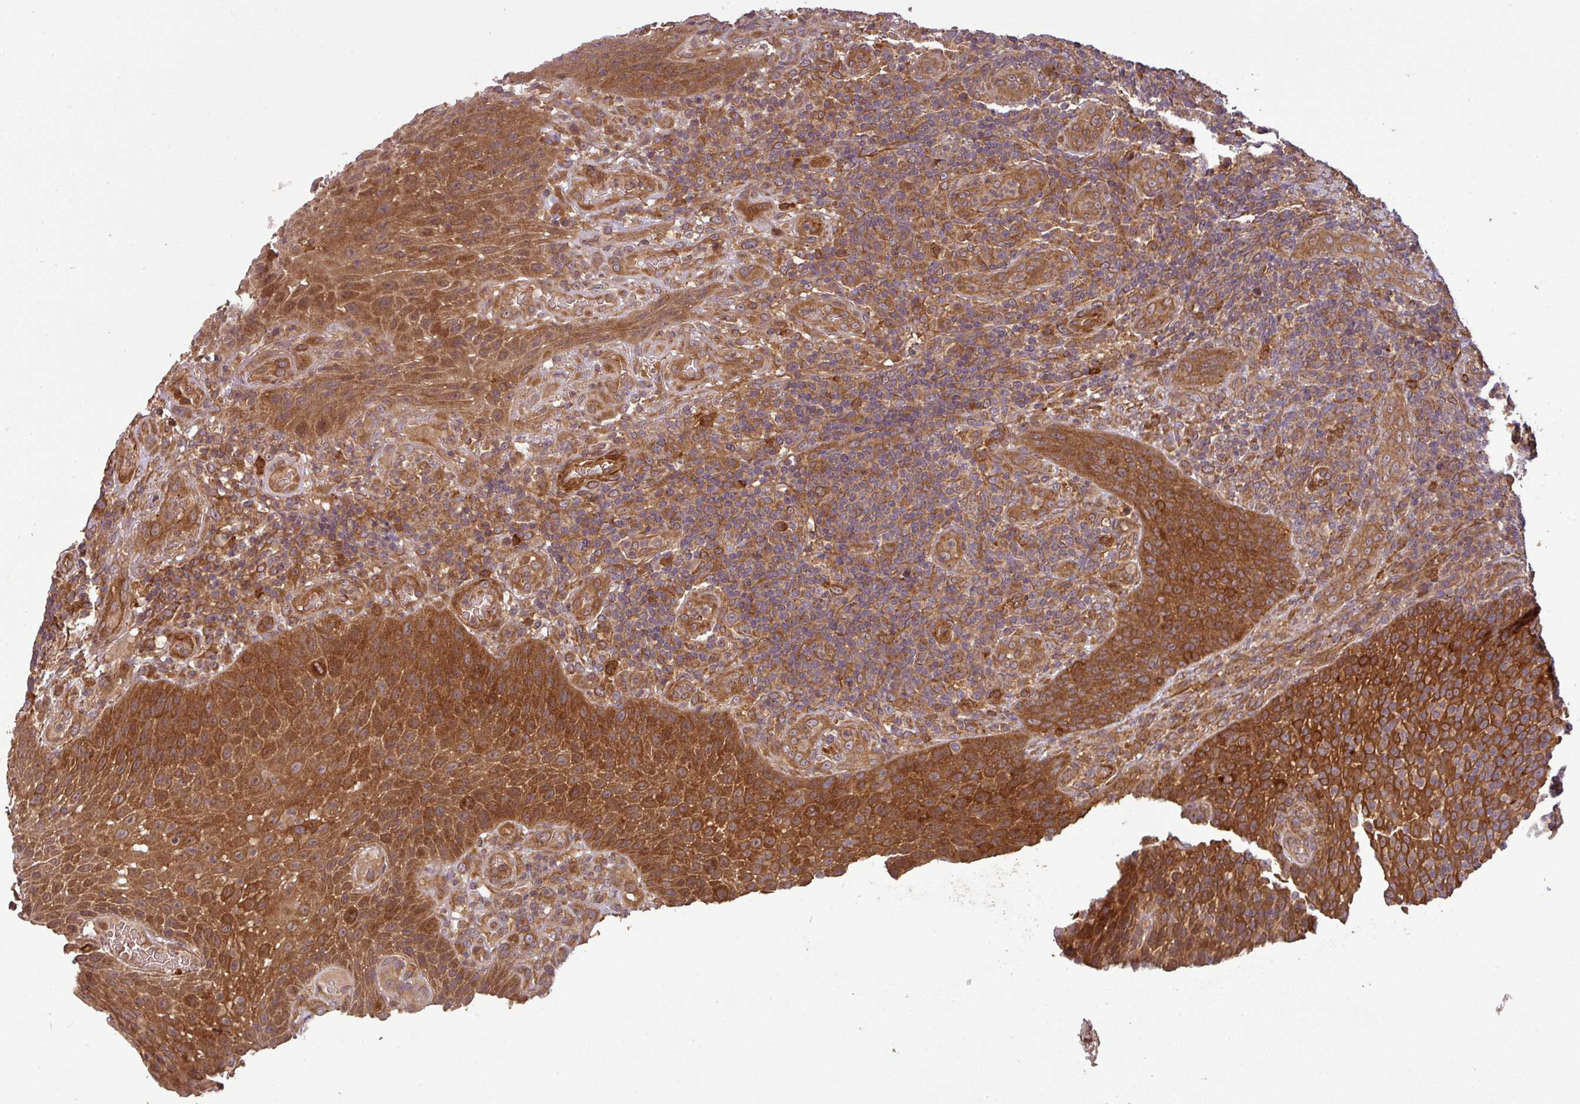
{"staining": {"intensity": "moderate", "quantity": "<25%", "location": "cytoplasmic/membranous"}, "tissue": "tonsil", "cell_type": "Germinal center cells", "image_type": "normal", "snomed": [{"axis": "morphology", "description": "Normal tissue, NOS"}, {"axis": "topography", "description": "Tonsil"}], "caption": "Immunohistochemistry (DAB) staining of unremarkable tonsil demonstrates moderate cytoplasmic/membranous protein staining in about <25% of germinal center cells. The protein is stained brown, and the nuclei are stained in blue (DAB (3,3'-diaminobenzidine) IHC with brightfield microscopy, high magnification).", "gene": "MAP3K6", "patient": {"sex": "male", "age": 17}}